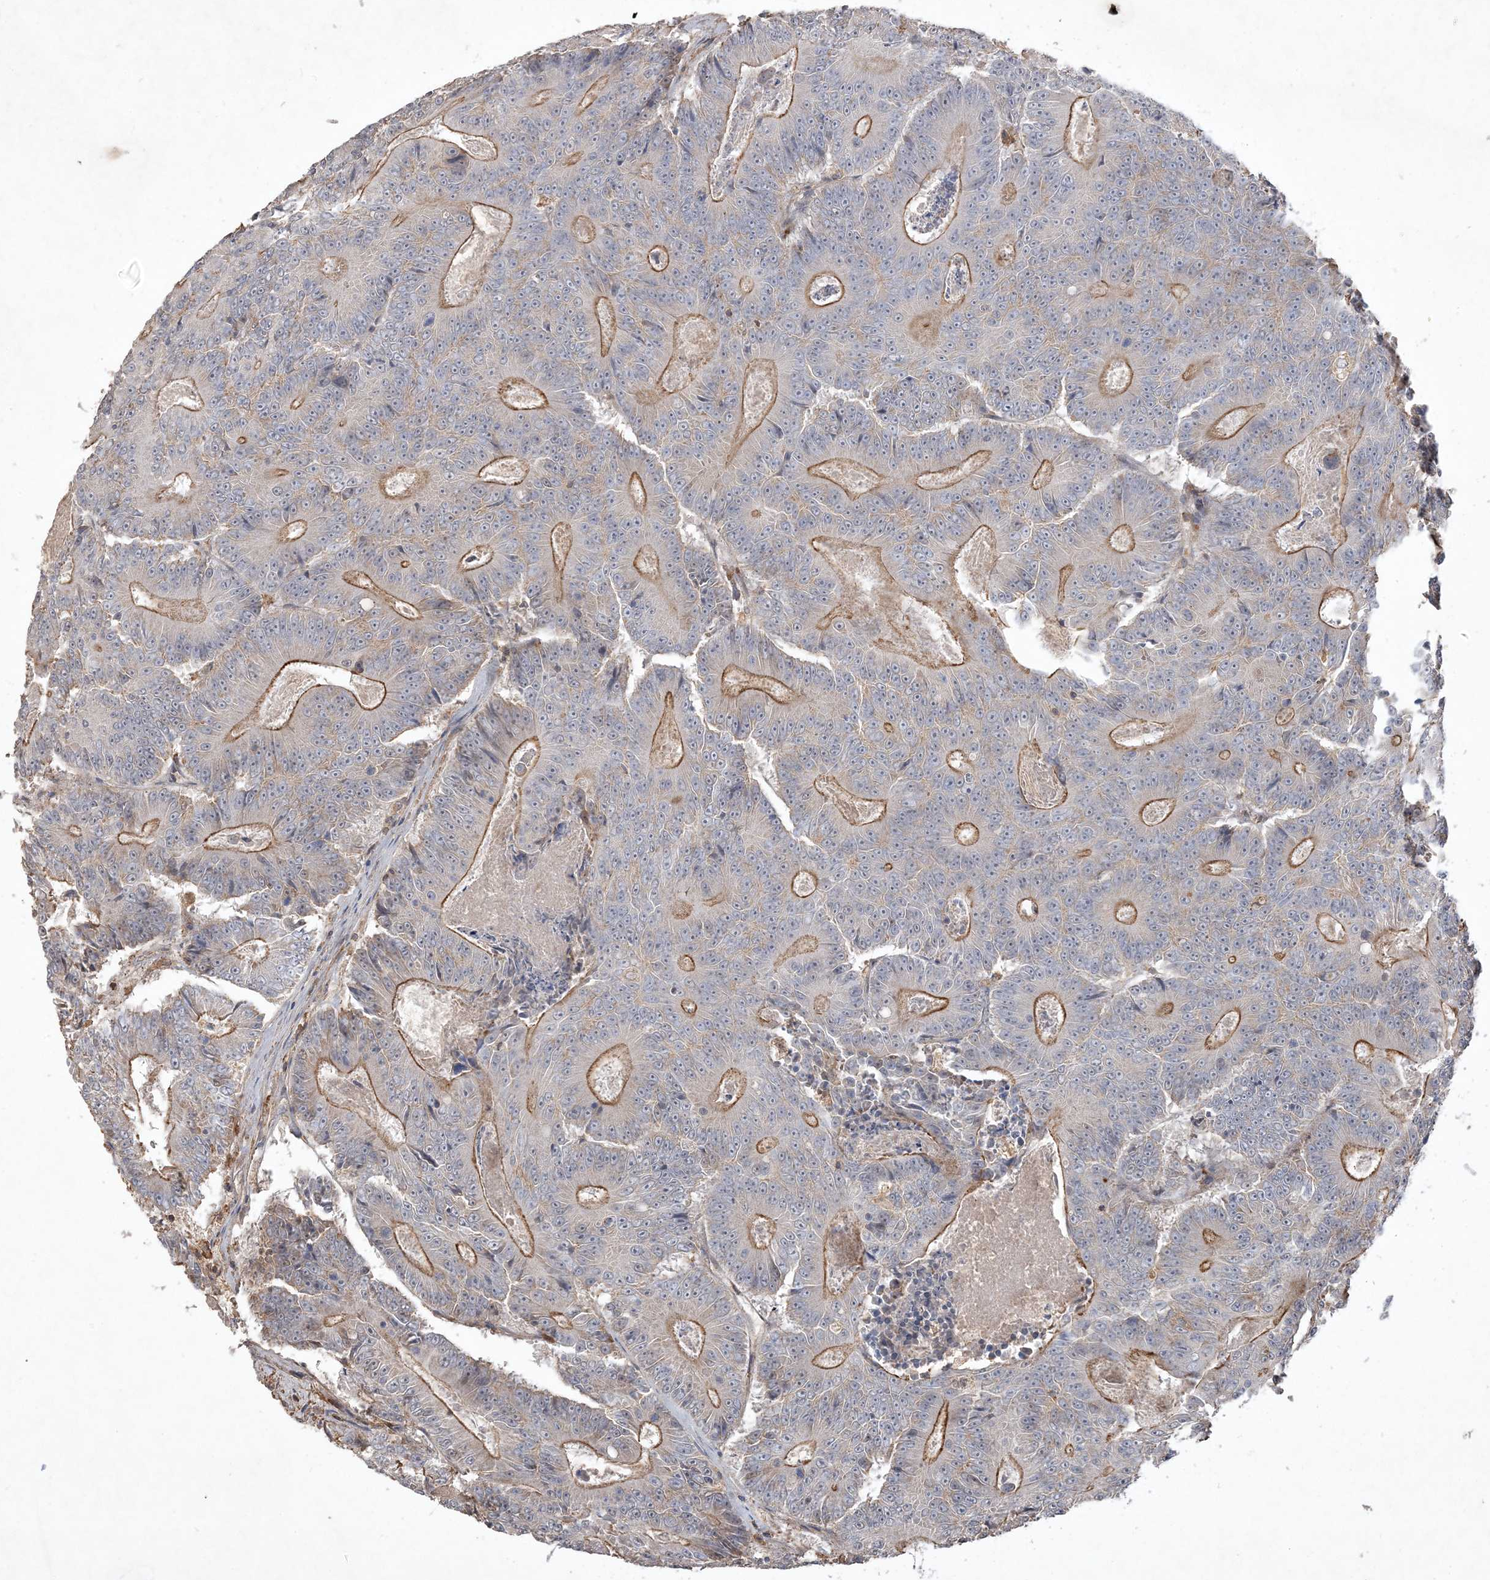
{"staining": {"intensity": "moderate", "quantity": "25%-75%", "location": "cytoplasmic/membranous"}, "tissue": "colorectal cancer", "cell_type": "Tumor cells", "image_type": "cancer", "snomed": [{"axis": "morphology", "description": "Adenocarcinoma, NOS"}, {"axis": "topography", "description": "Colon"}], "caption": "Moderate cytoplasmic/membranous protein positivity is present in approximately 25%-75% of tumor cells in colorectal cancer (adenocarcinoma). The protein of interest is stained brown, and the nuclei are stained in blue (DAB IHC with brightfield microscopy, high magnification).", "gene": "PRRT3", "patient": {"sex": "male", "age": 83}}